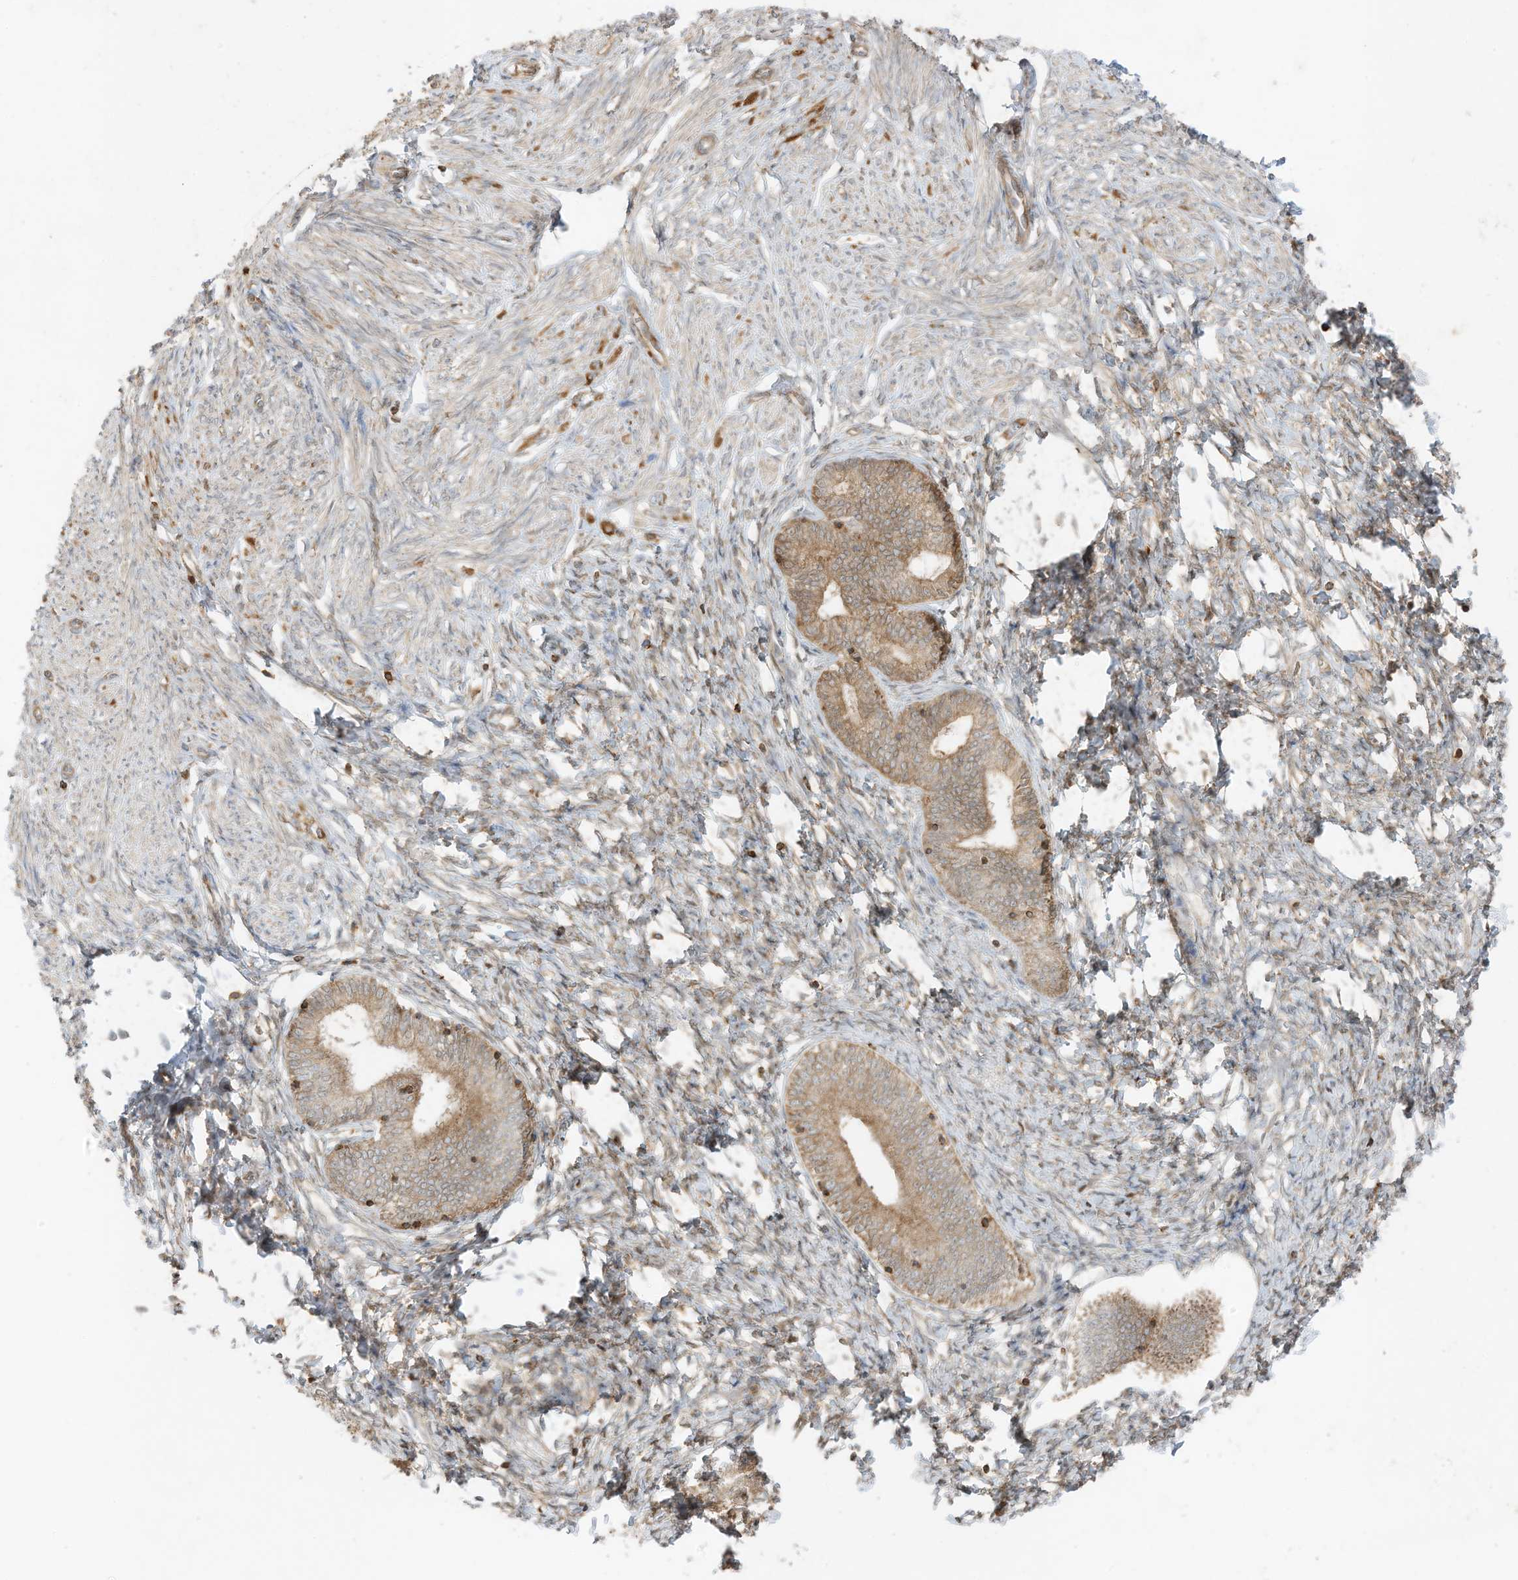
{"staining": {"intensity": "weak", "quantity": "25%-75%", "location": "cytoplasmic/membranous"}, "tissue": "endometrium", "cell_type": "Cells in endometrial stroma", "image_type": "normal", "snomed": [{"axis": "morphology", "description": "Normal tissue, NOS"}, {"axis": "topography", "description": "Endometrium"}], "caption": "Immunohistochemistry micrograph of benign human endometrium stained for a protein (brown), which shows low levels of weak cytoplasmic/membranous staining in about 25%-75% of cells in endometrial stroma.", "gene": "SLC25A12", "patient": {"sex": "female", "age": 72}}